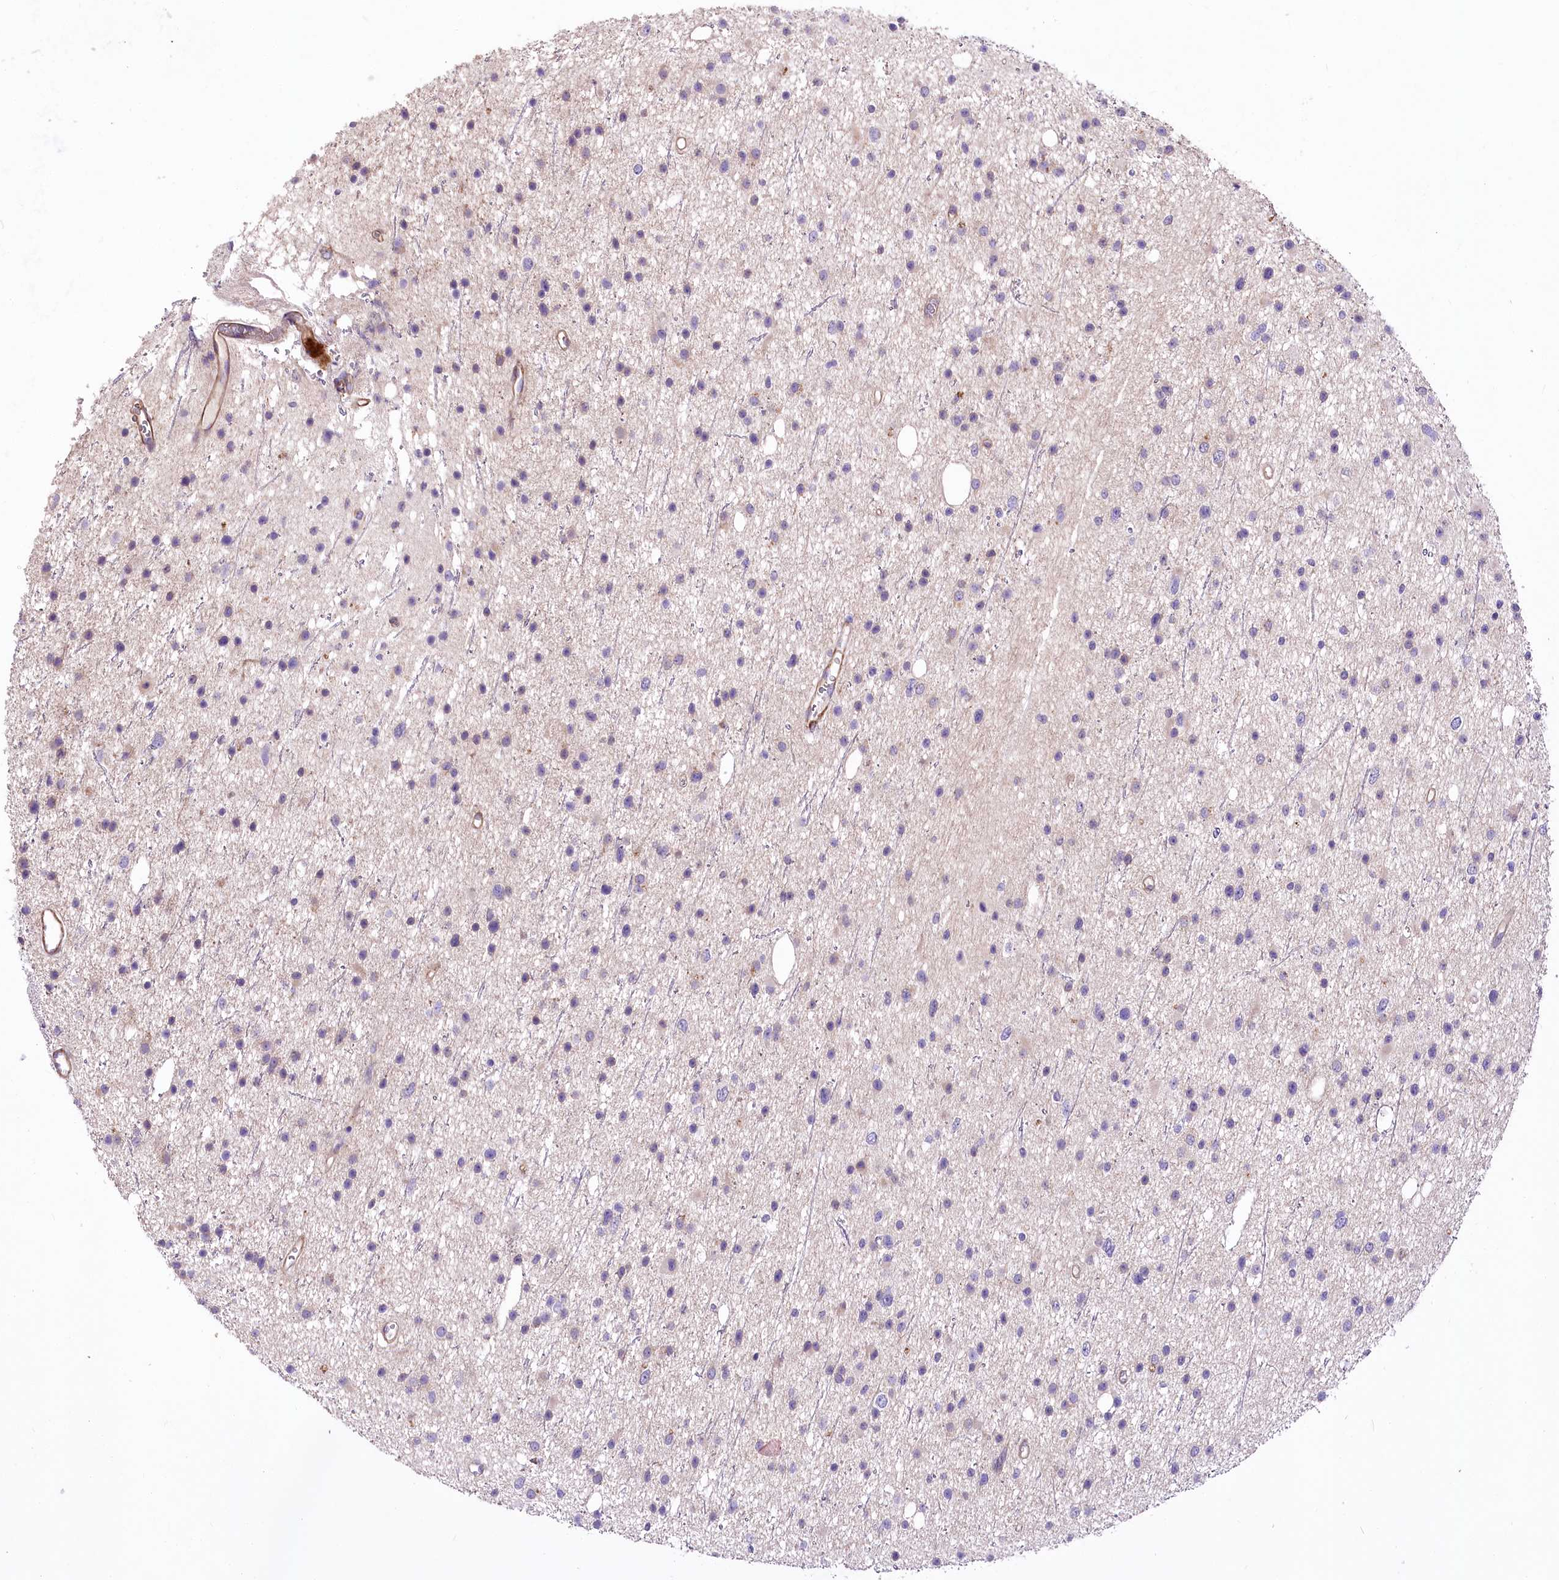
{"staining": {"intensity": "negative", "quantity": "none", "location": "none"}, "tissue": "glioma", "cell_type": "Tumor cells", "image_type": "cancer", "snomed": [{"axis": "morphology", "description": "Glioma, malignant, Low grade"}, {"axis": "topography", "description": "Cerebral cortex"}], "caption": "Immunohistochemistry (IHC) image of neoplastic tissue: malignant low-grade glioma stained with DAB (3,3'-diaminobenzidine) displays no significant protein staining in tumor cells.", "gene": "RDH16", "patient": {"sex": "female", "age": 39}}